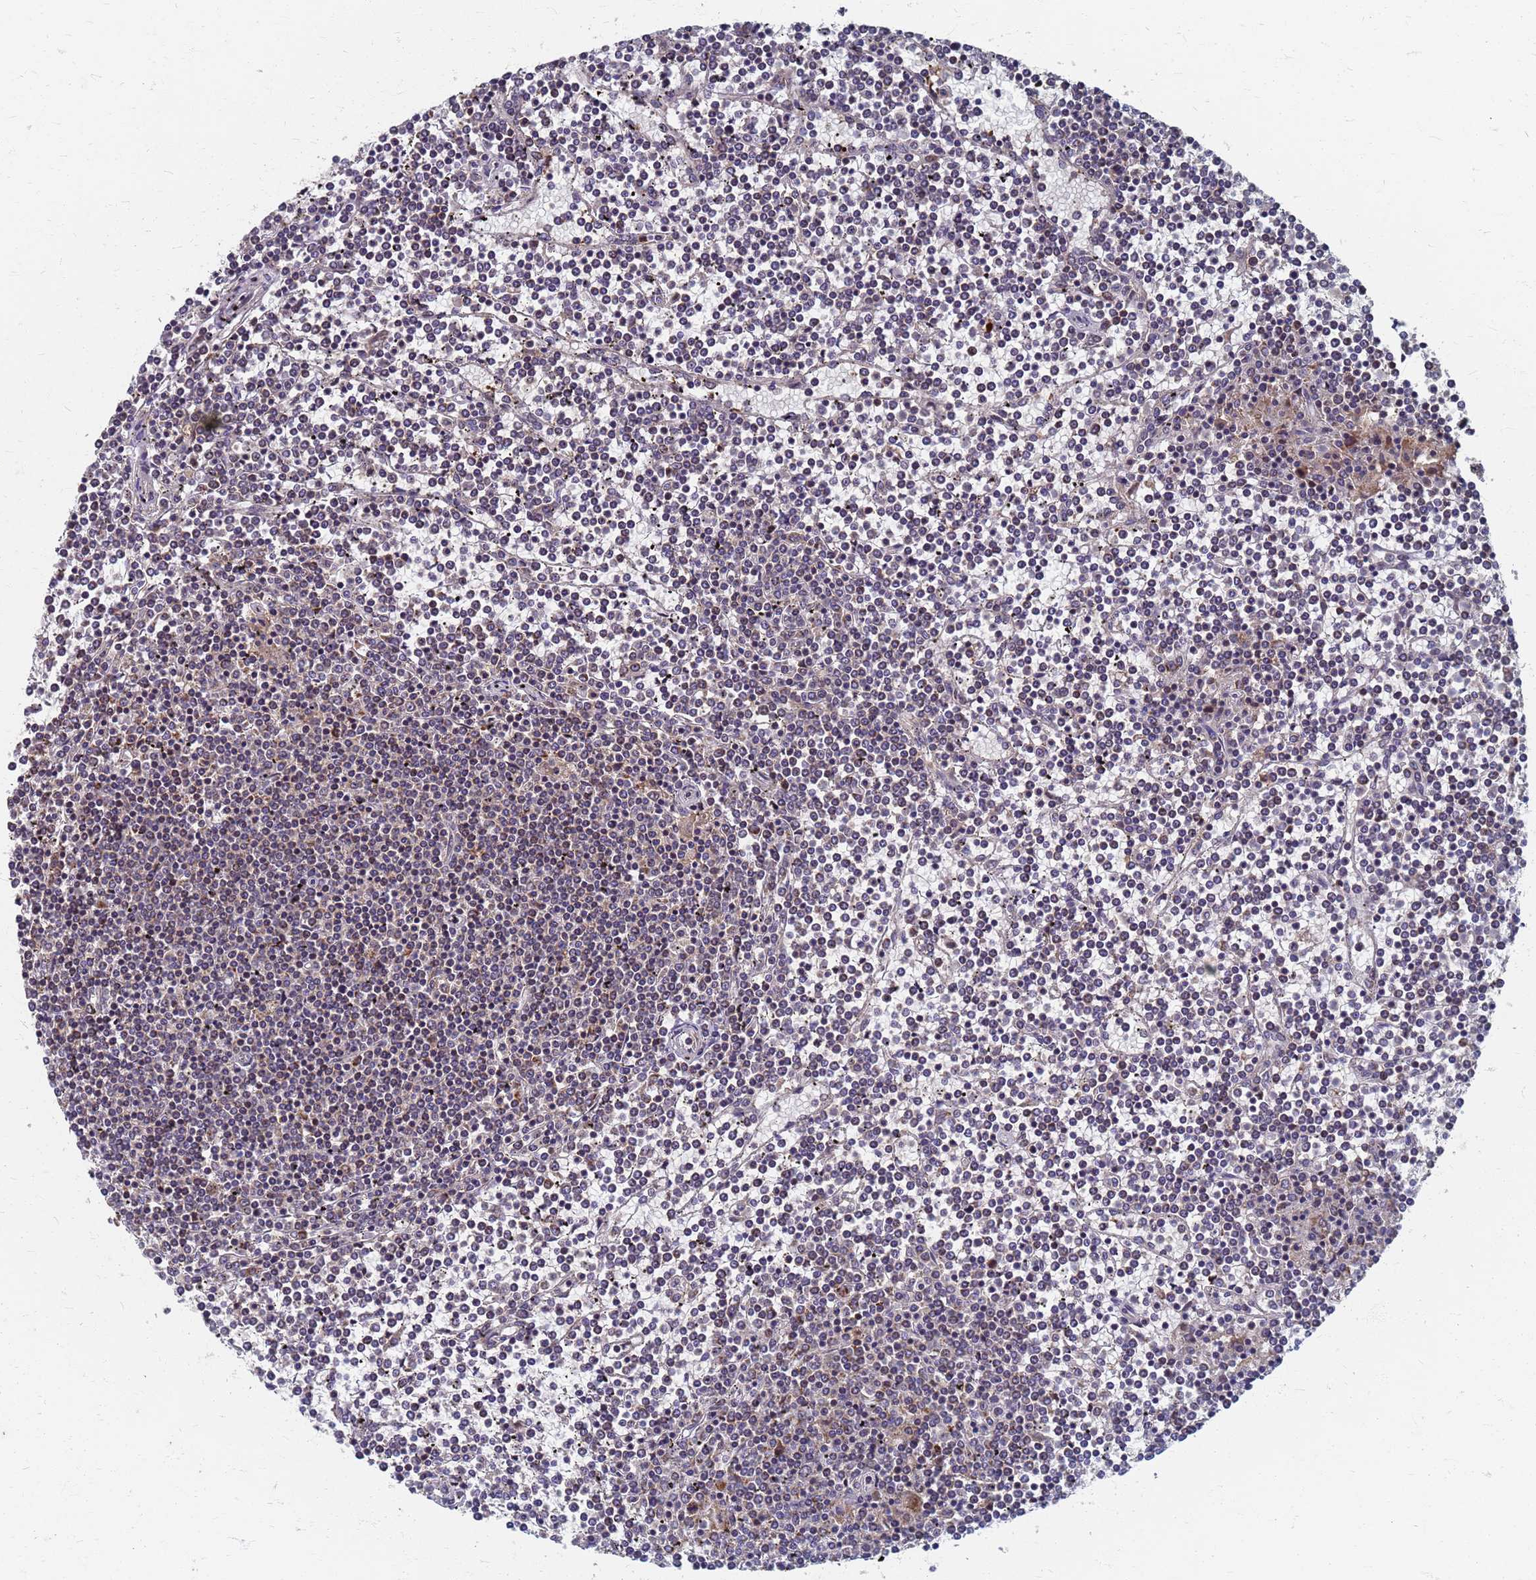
{"staining": {"intensity": "negative", "quantity": "none", "location": "none"}, "tissue": "lymphoma", "cell_type": "Tumor cells", "image_type": "cancer", "snomed": [{"axis": "morphology", "description": "Malignant lymphoma, non-Hodgkin's type, Low grade"}, {"axis": "topography", "description": "Spleen"}], "caption": "Tumor cells are negative for protein expression in human low-grade malignant lymphoma, non-Hodgkin's type.", "gene": "ATPAF1", "patient": {"sex": "female", "age": 19}}